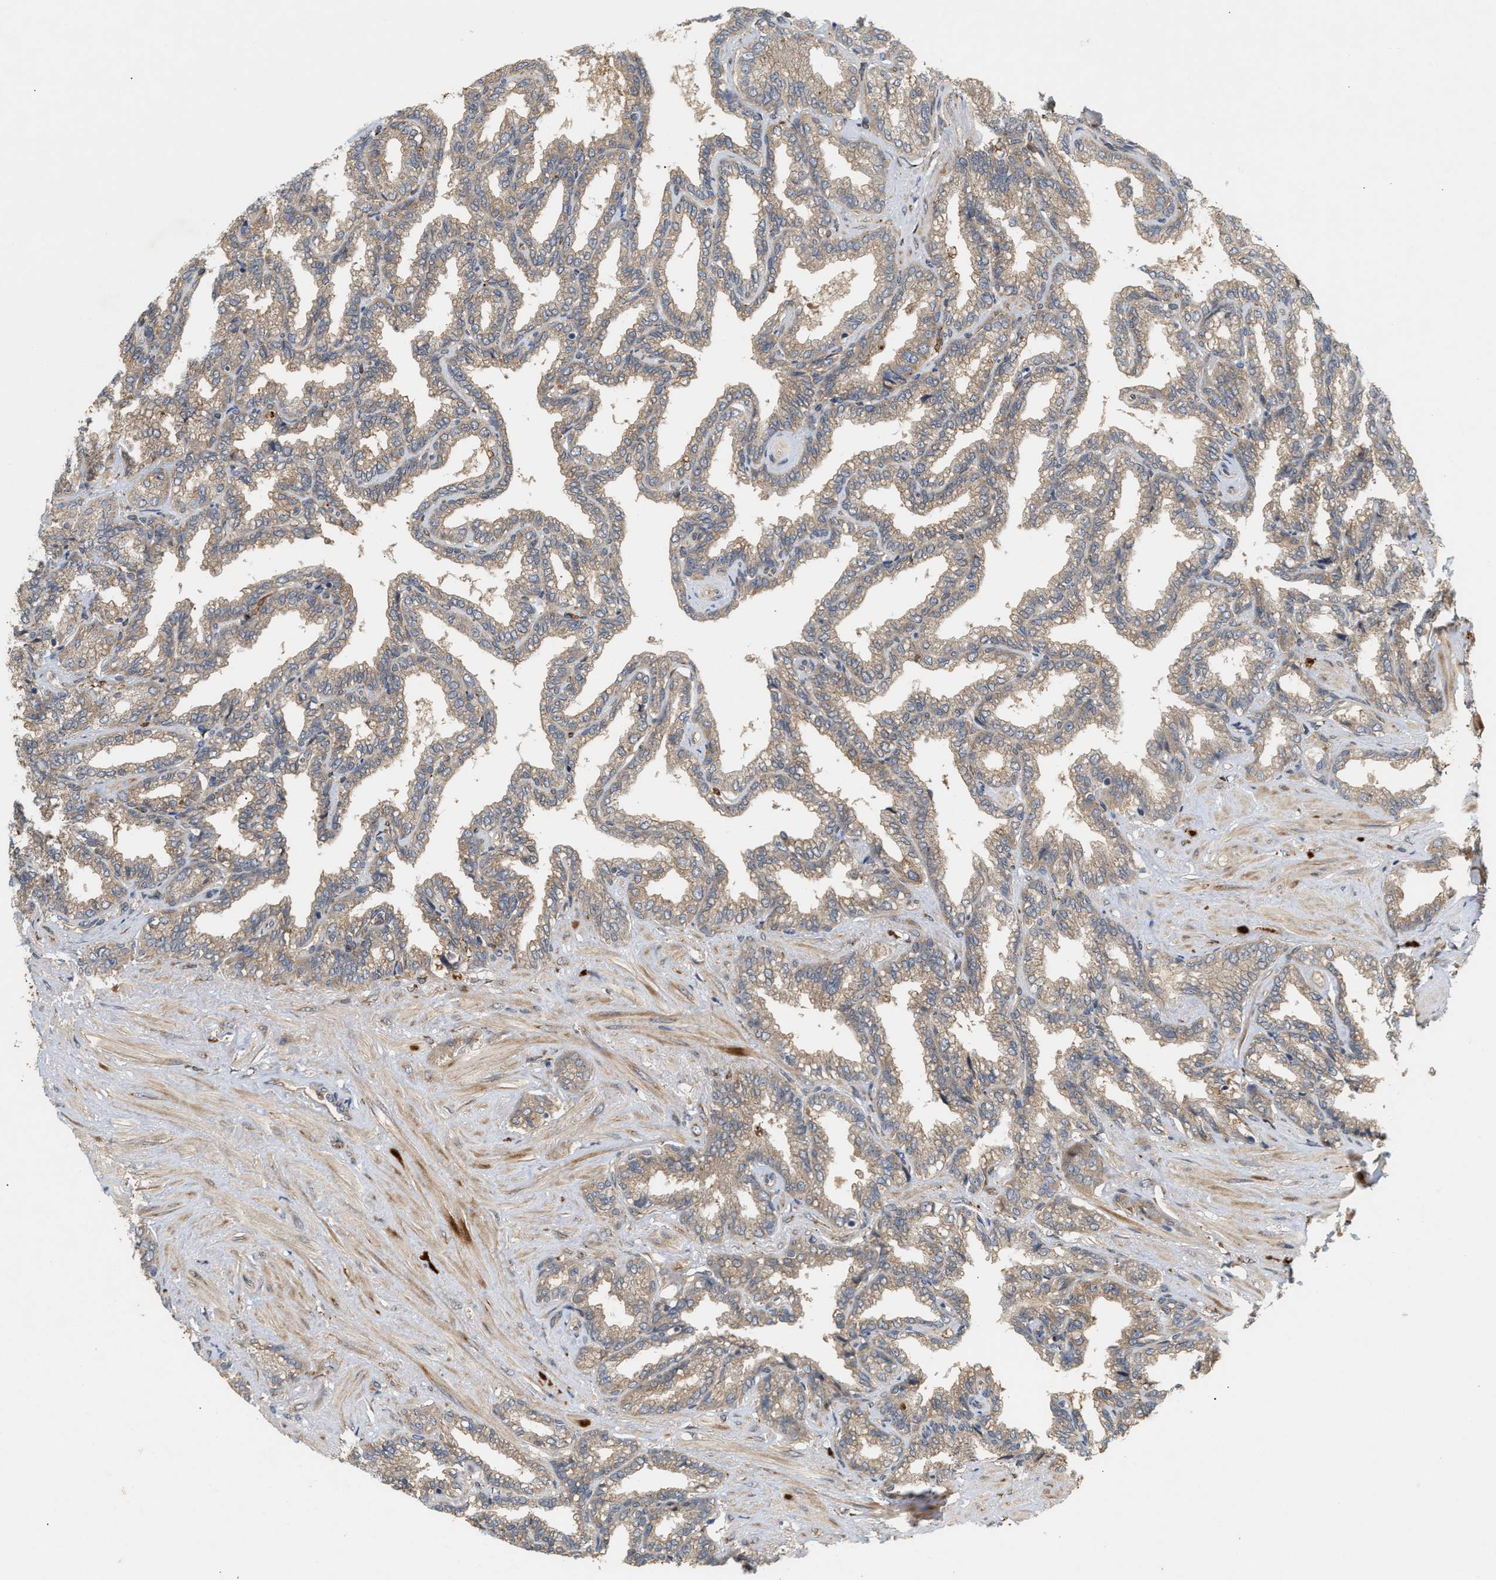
{"staining": {"intensity": "moderate", "quantity": ">75%", "location": "cytoplasmic/membranous"}, "tissue": "seminal vesicle", "cell_type": "Glandular cells", "image_type": "normal", "snomed": [{"axis": "morphology", "description": "Normal tissue, NOS"}, {"axis": "topography", "description": "Seminal veicle"}], "caption": "The immunohistochemical stain shows moderate cytoplasmic/membranous expression in glandular cells of benign seminal vesicle. (DAB (3,3'-diaminobenzidine) IHC with brightfield microscopy, high magnification).", "gene": "PLCD1", "patient": {"sex": "male", "age": 46}}